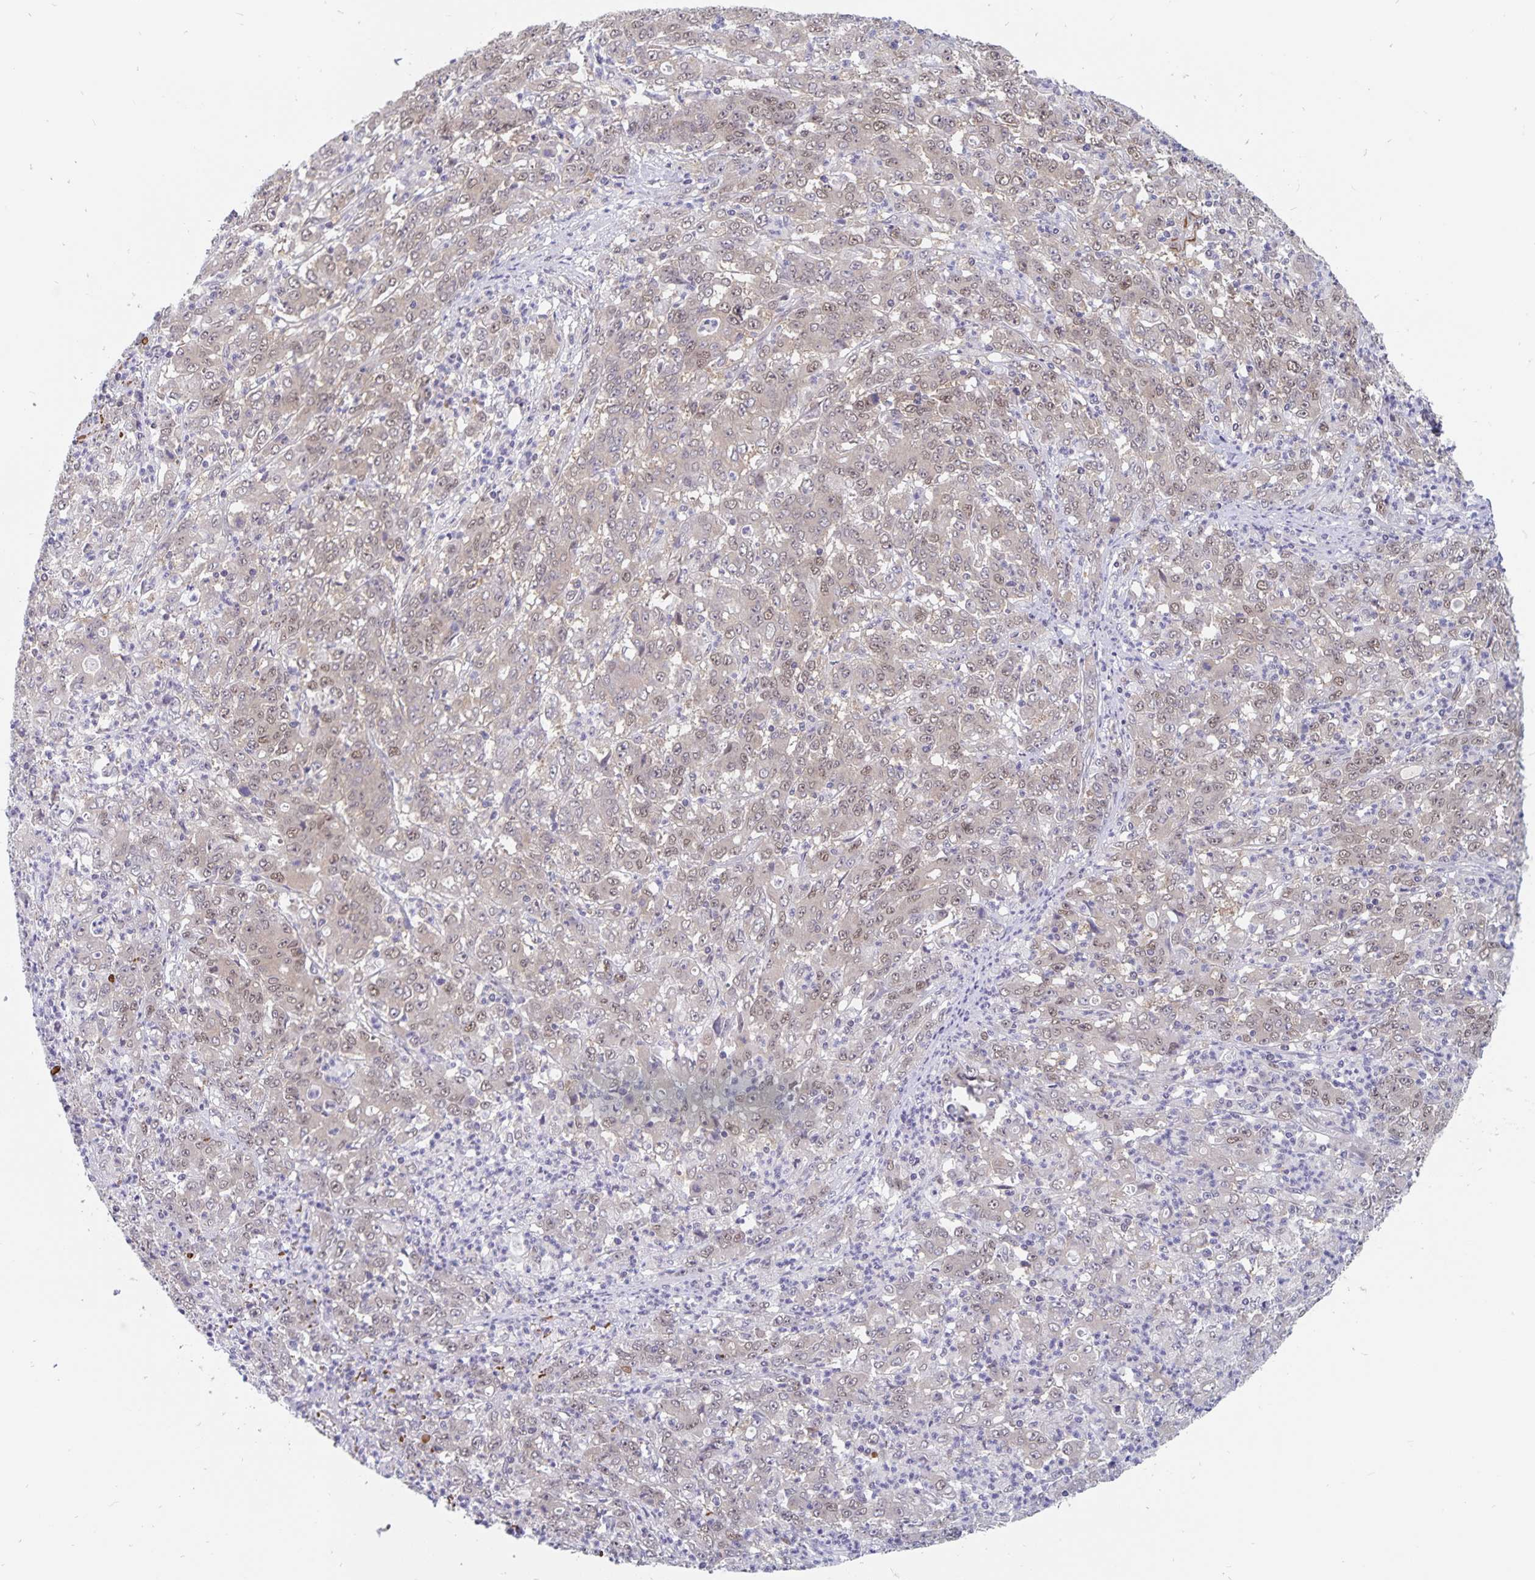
{"staining": {"intensity": "weak", "quantity": "25%-75%", "location": "nuclear"}, "tissue": "stomach cancer", "cell_type": "Tumor cells", "image_type": "cancer", "snomed": [{"axis": "morphology", "description": "Adenocarcinoma, NOS"}, {"axis": "topography", "description": "Stomach, lower"}], "caption": "Stomach adenocarcinoma stained with a brown dye displays weak nuclear positive staining in about 25%-75% of tumor cells.", "gene": "BAG6", "patient": {"sex": "female", "age": 71}}